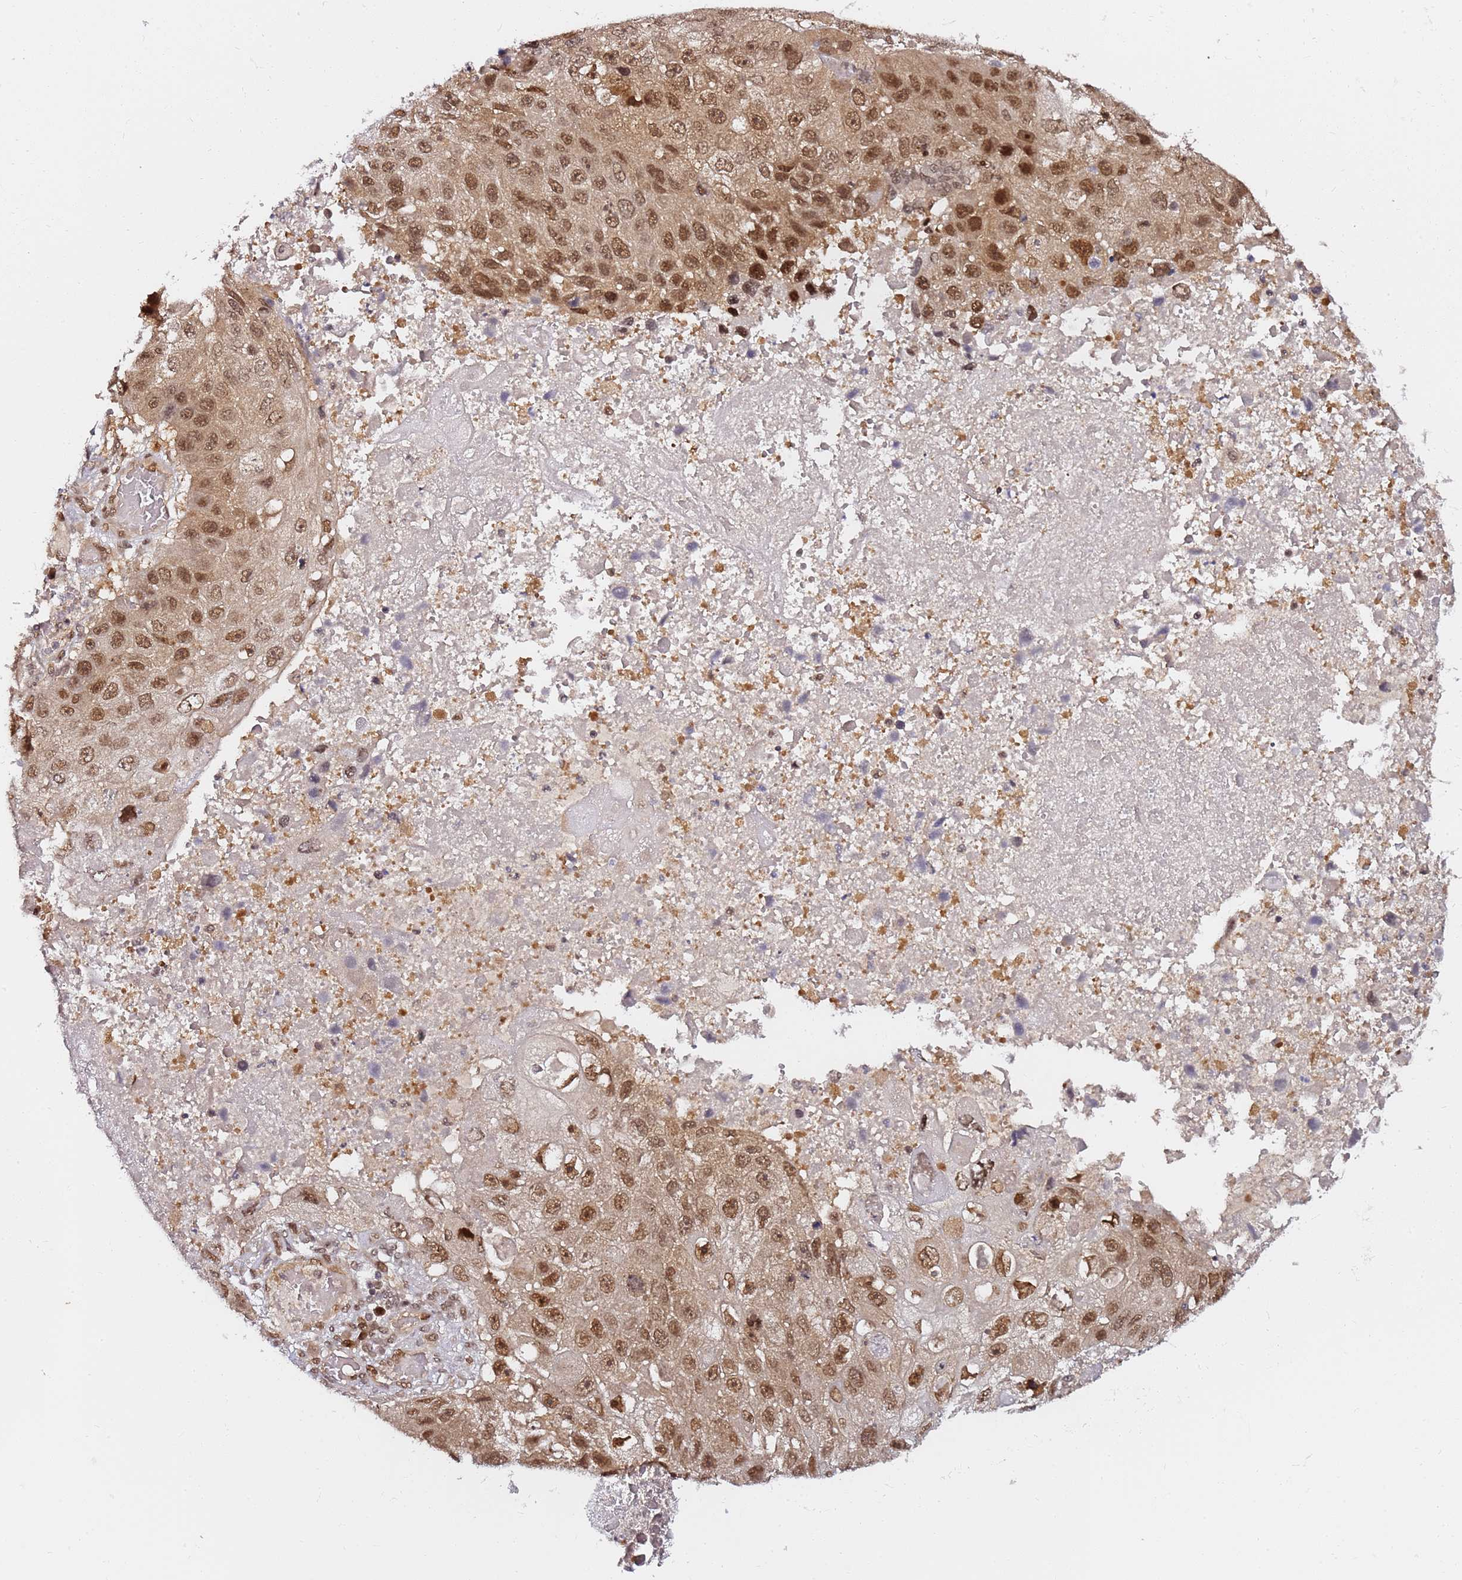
{"staining": {"intensity": "moderate", "quantity": ">75%", "location": "nuclear"}, "tissue": "lung cancer", "cell_type": "Tumor cells", "image_type": "cancer", "snomed": [{"axis": "morphology", "description": "Squamous cell carcinoma, NOS"}, {"axis": "topography", "description": "Lung"}], "caption": "Immunohistochemistry (IHC) image of neoplastic tissue: human lung cancer stained using immunohistochemistry displays medium levels of moderate protein expression localized specifically in the nuclear of tumor cells, appearing as a nuclear brown color.", "gene": "RGS18", "patient": {"sex": "male", "age": 61}}